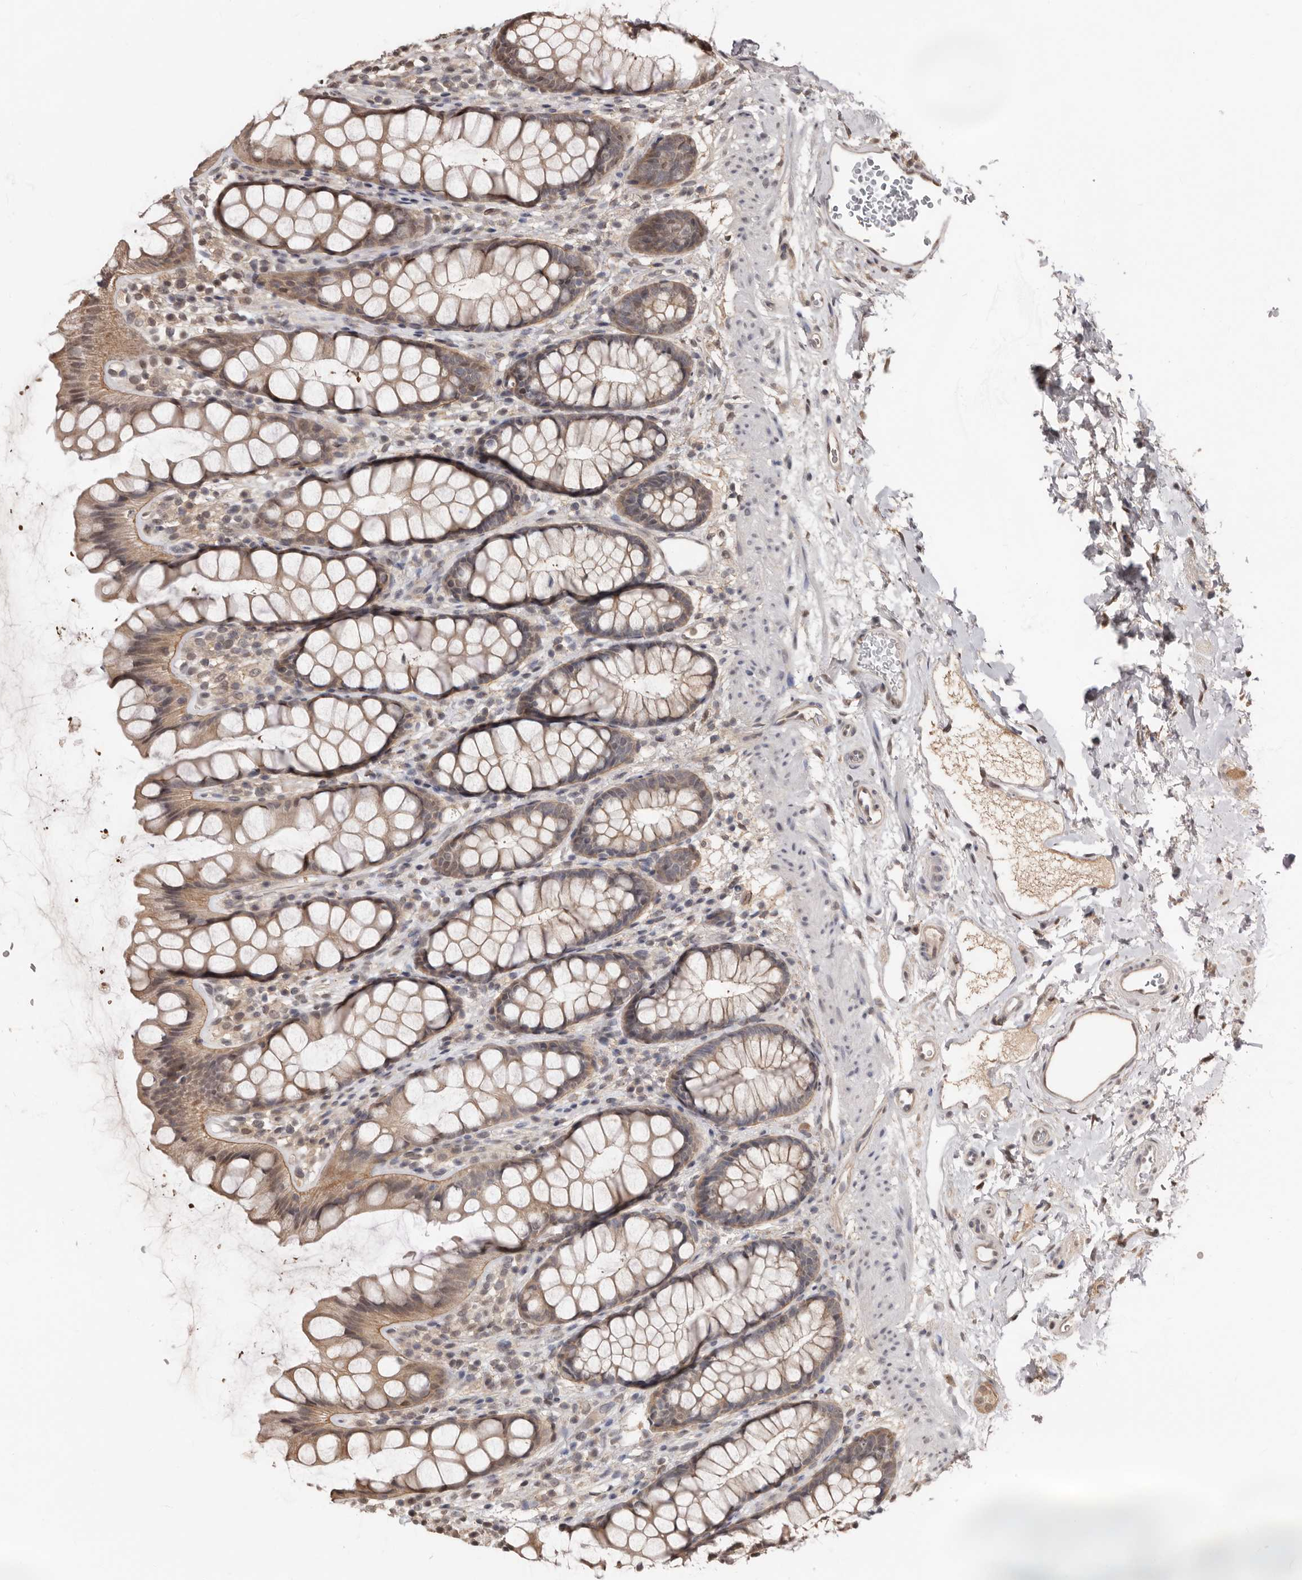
{"staining": {"intensity": "weak", "quantity": ">75%", "location": "cytoplasmic/membranous"}, "tissue": "rectum", "cell_type": "Glandular cells", "image_type": "normal", "snomed": [{"axis": "morphology", "description": "Normal tissue, NOS"}, {"axis": "topography", "description": "Rectum"}], "caption": "Protein analysis of normal rectum shows weak cytoplasmic/membranous positivity in about >75% of glandular cells.", "gene": "LRGUK", "patient": {"sex": "female", "age": 65}}